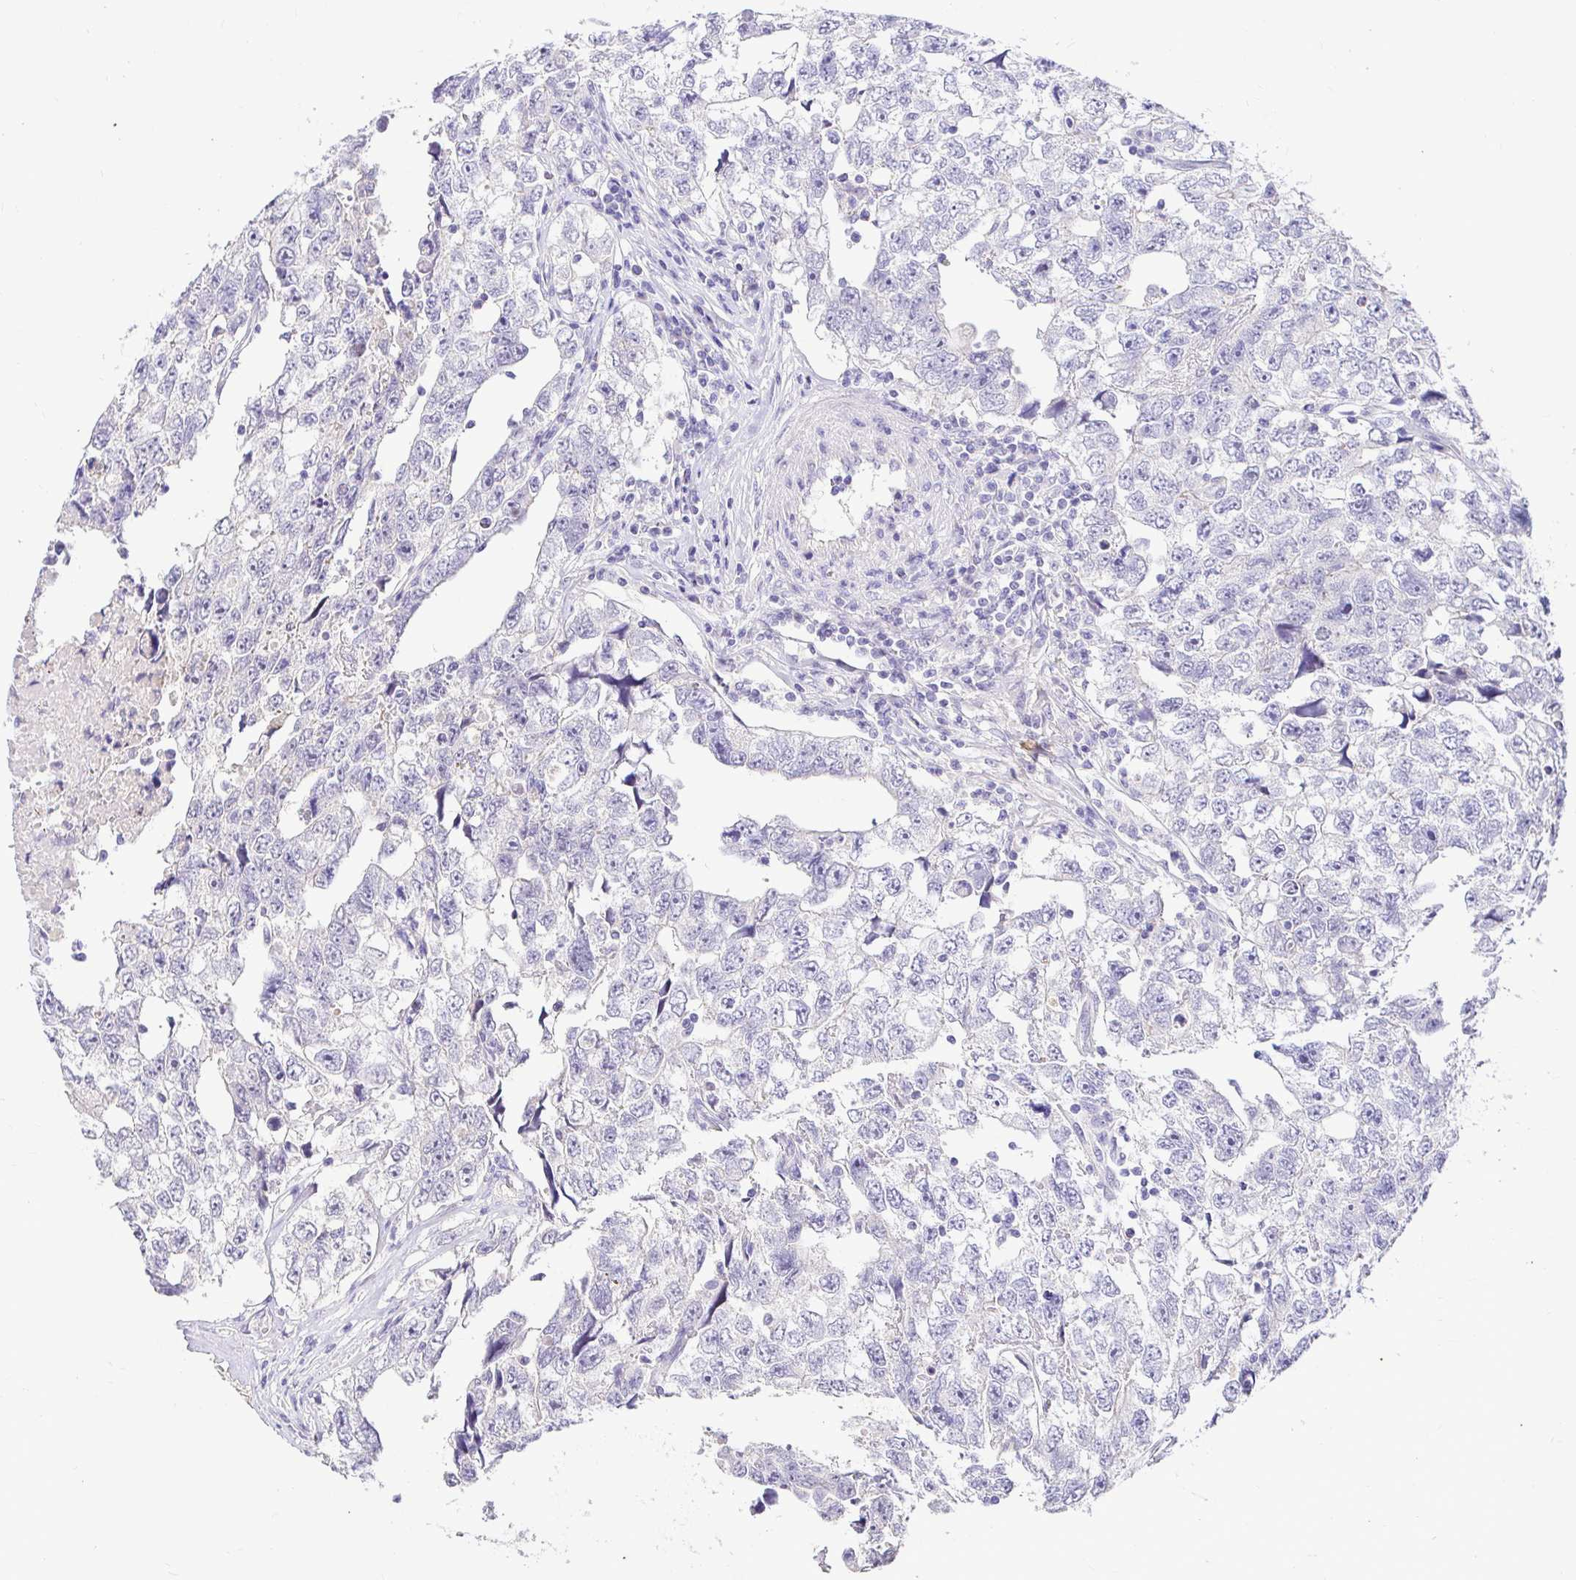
{"staining": {"intensity": "negative", "quantity": "none", "location": "none"}, "tissue": "testis cancer", "cell_type": "Tumor cells", "image_type": "cancer", "snomed": [{"axis": "morphology", "description": "Carcinoma, Embryonal, NOS"}, {"axis": "topography", "description": "Testis"}], "caption": "Image shows no significant protein staining in tumor cells of testis cancer (embryonal carcinoma). (DAB (3,3'-diaminobenzidine) IHC visualized using brightfield microscopy, high magnification).", "gene": "CDO1", "patient": {"sex": "male", "age": 22}}